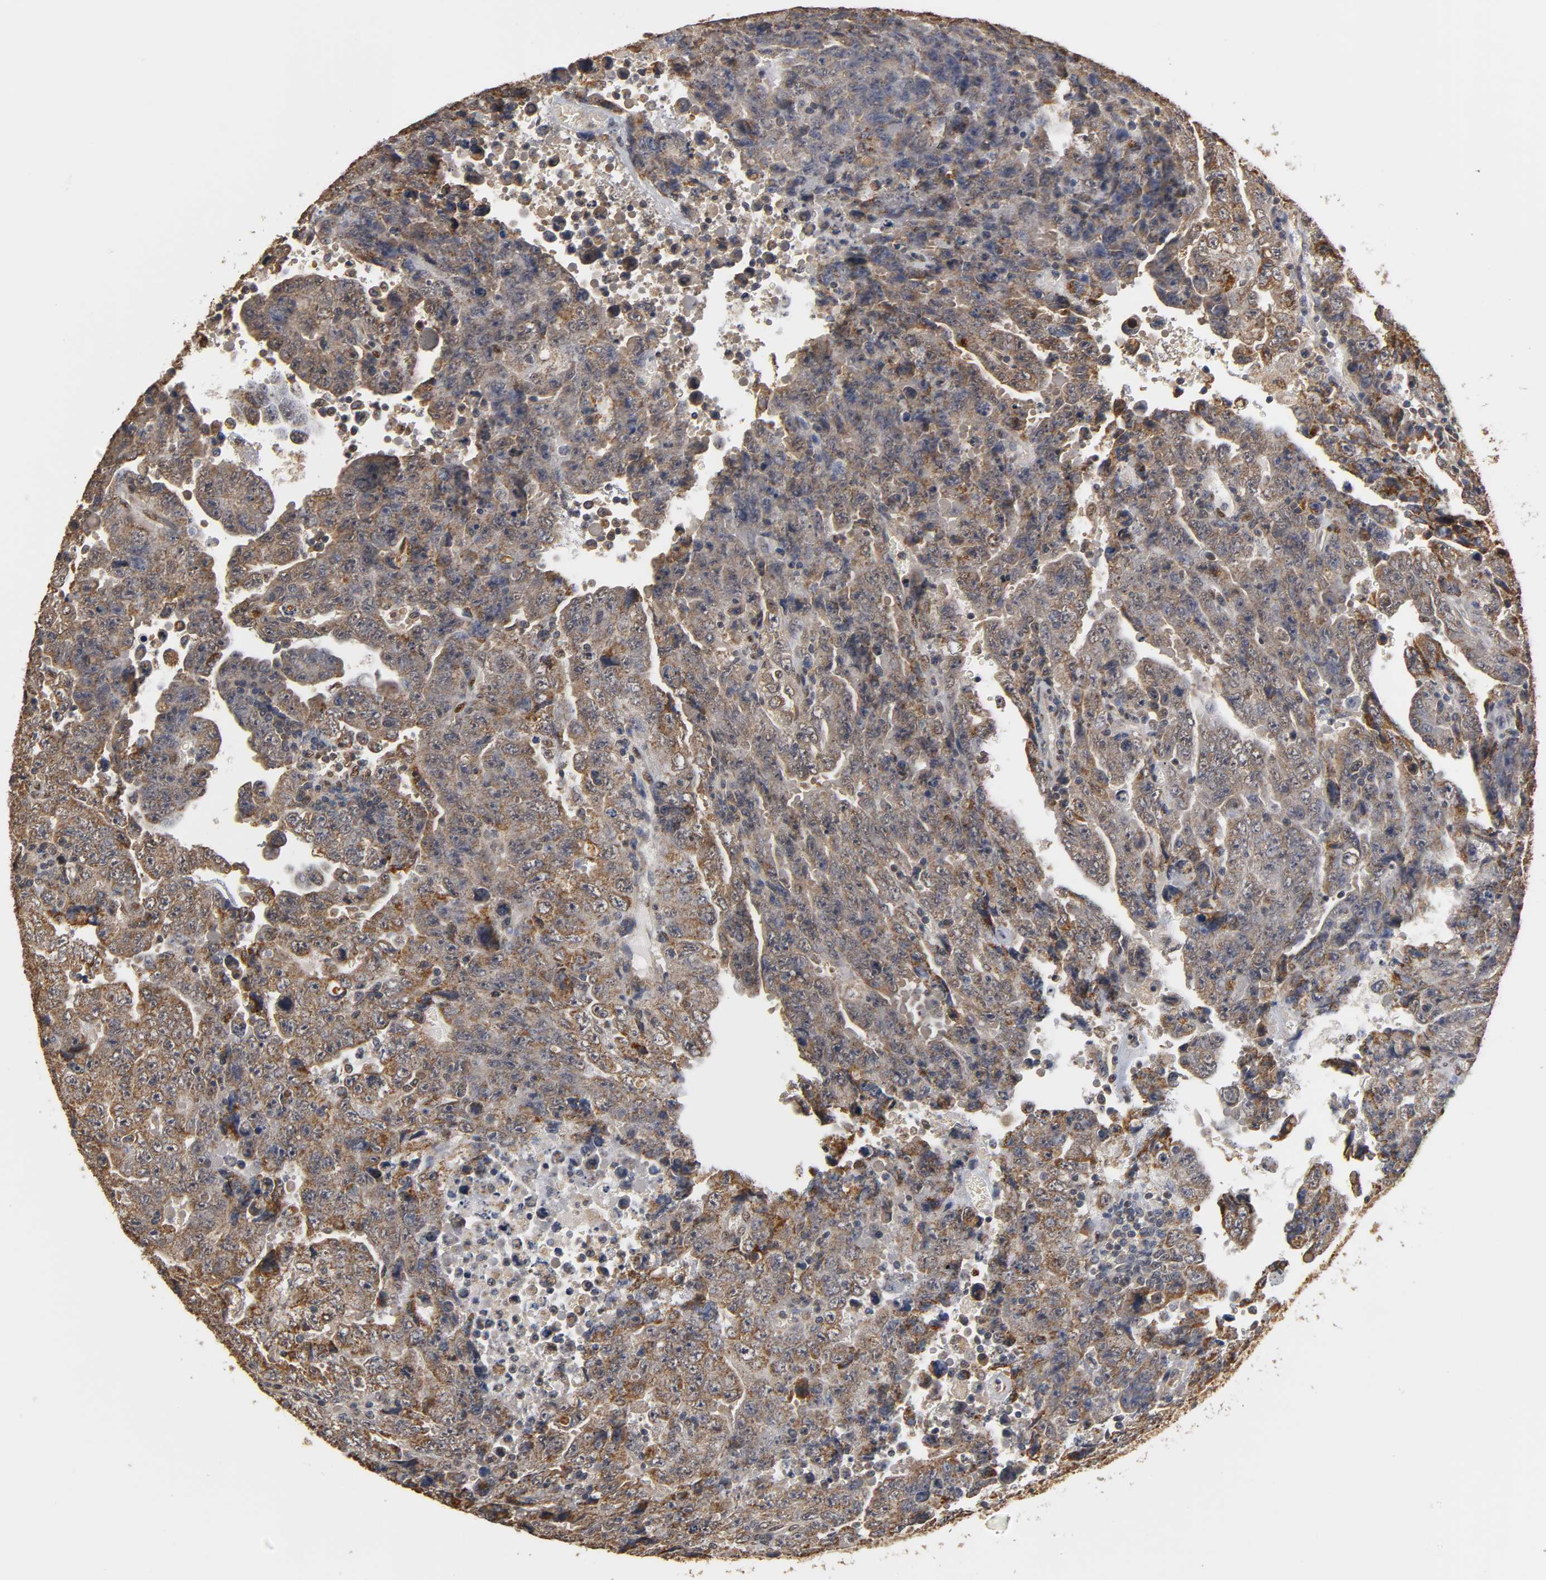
{"staining": {"intensity": "strong", "quantity": ">75%", "location": "cytoplasmic/membranous"}, "tissue": "testis cancer", "cell_type": "Tumor cells", "image_type": "cancer", "snomed": [{"axis": "morphology", "description": "Carcinoma, Embryonal, NOS"}, {"axis": "topography", "description": "Testis"}], "caption": "IHC (DAB) staining of human embryonal carcinoma (testis) exhibits strong cytoplasmic/membranous protein expression in approximately >75% of tumor cells.", "gene": "PKN1", "patient": {"sex": "male", "age": 28}}